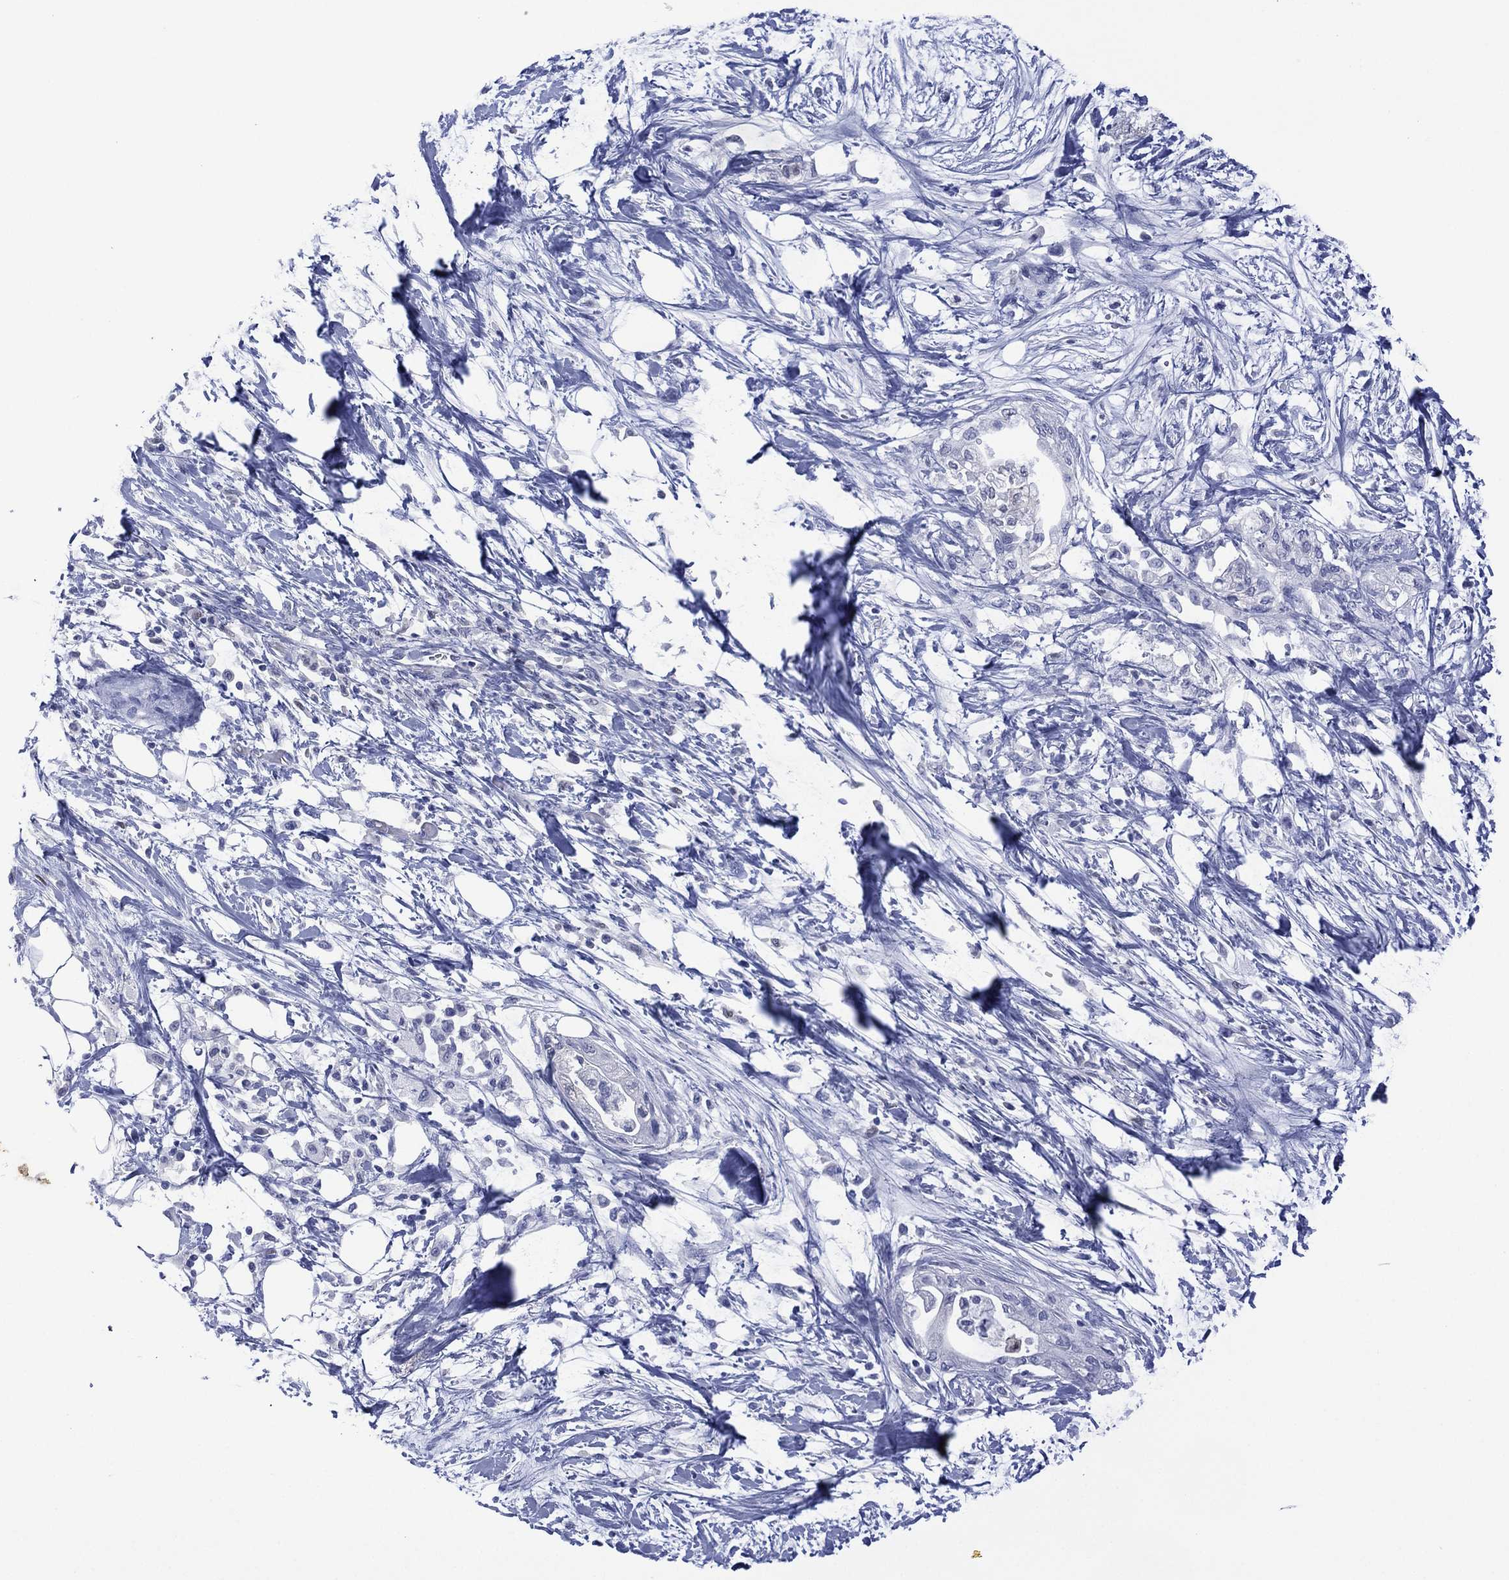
{"staining": {"intensity": "negative", "quantity": "none", "location": "none"}, "tissue": "pancreatic cancer", "cell_type": "Tumor cells", "image_type": "cancer", "snomed": [{"axis": "morphology", "description": "Normal tissue, NOS"}, {"axis": "morphology", "description": "Adenocarcinoma, NOS"}, {"axis": "topography", "description": "Pancreas"}, {"axis": "topography", "description": "Duodenum"}], "caption": "Pancreatic adenocarcinoma was stained to show a protein in brown. There is no significant staining in tumor cells.", "gene": "DSG1", "patient": {"sex": "female", "age": 60}}